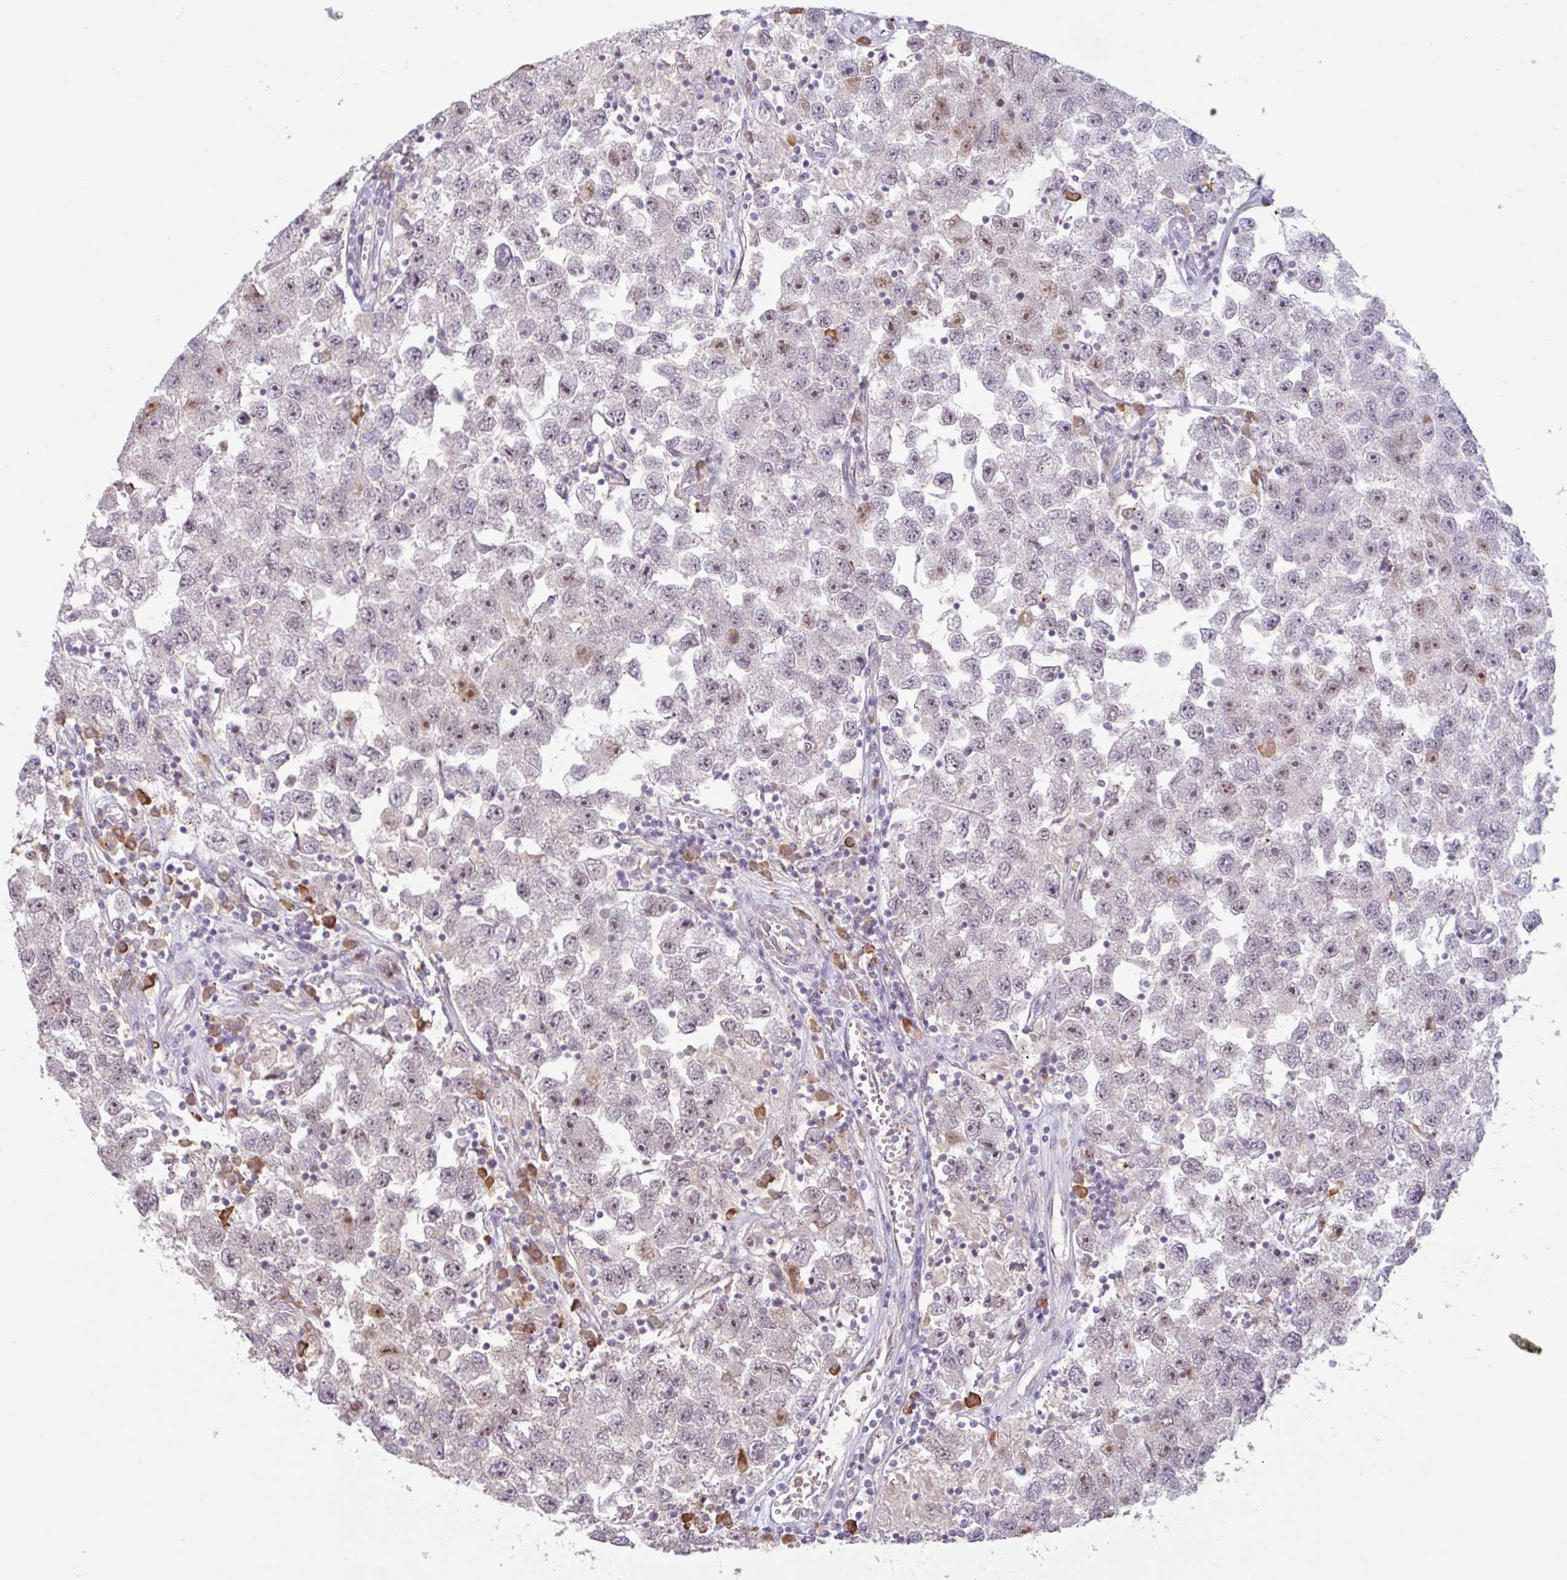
{"staining": {"intensity": "weak", "quantity": "<25%", "location": "nuclear"}, "tissue": "testis cancer", "cell_type": "Tumor cells", "image_type": "cancer", "snomed": [{"axis": "morphology", "description": "Seminoma, NOS"}, {"axis": "topography", "description": "Testis"}], "caption": "Protein analysis of seminoma (testis) exhibits no significant expression in tumor cells.", "gene": "TAF1D", "patient": {"sex": "male", "age": 26}}